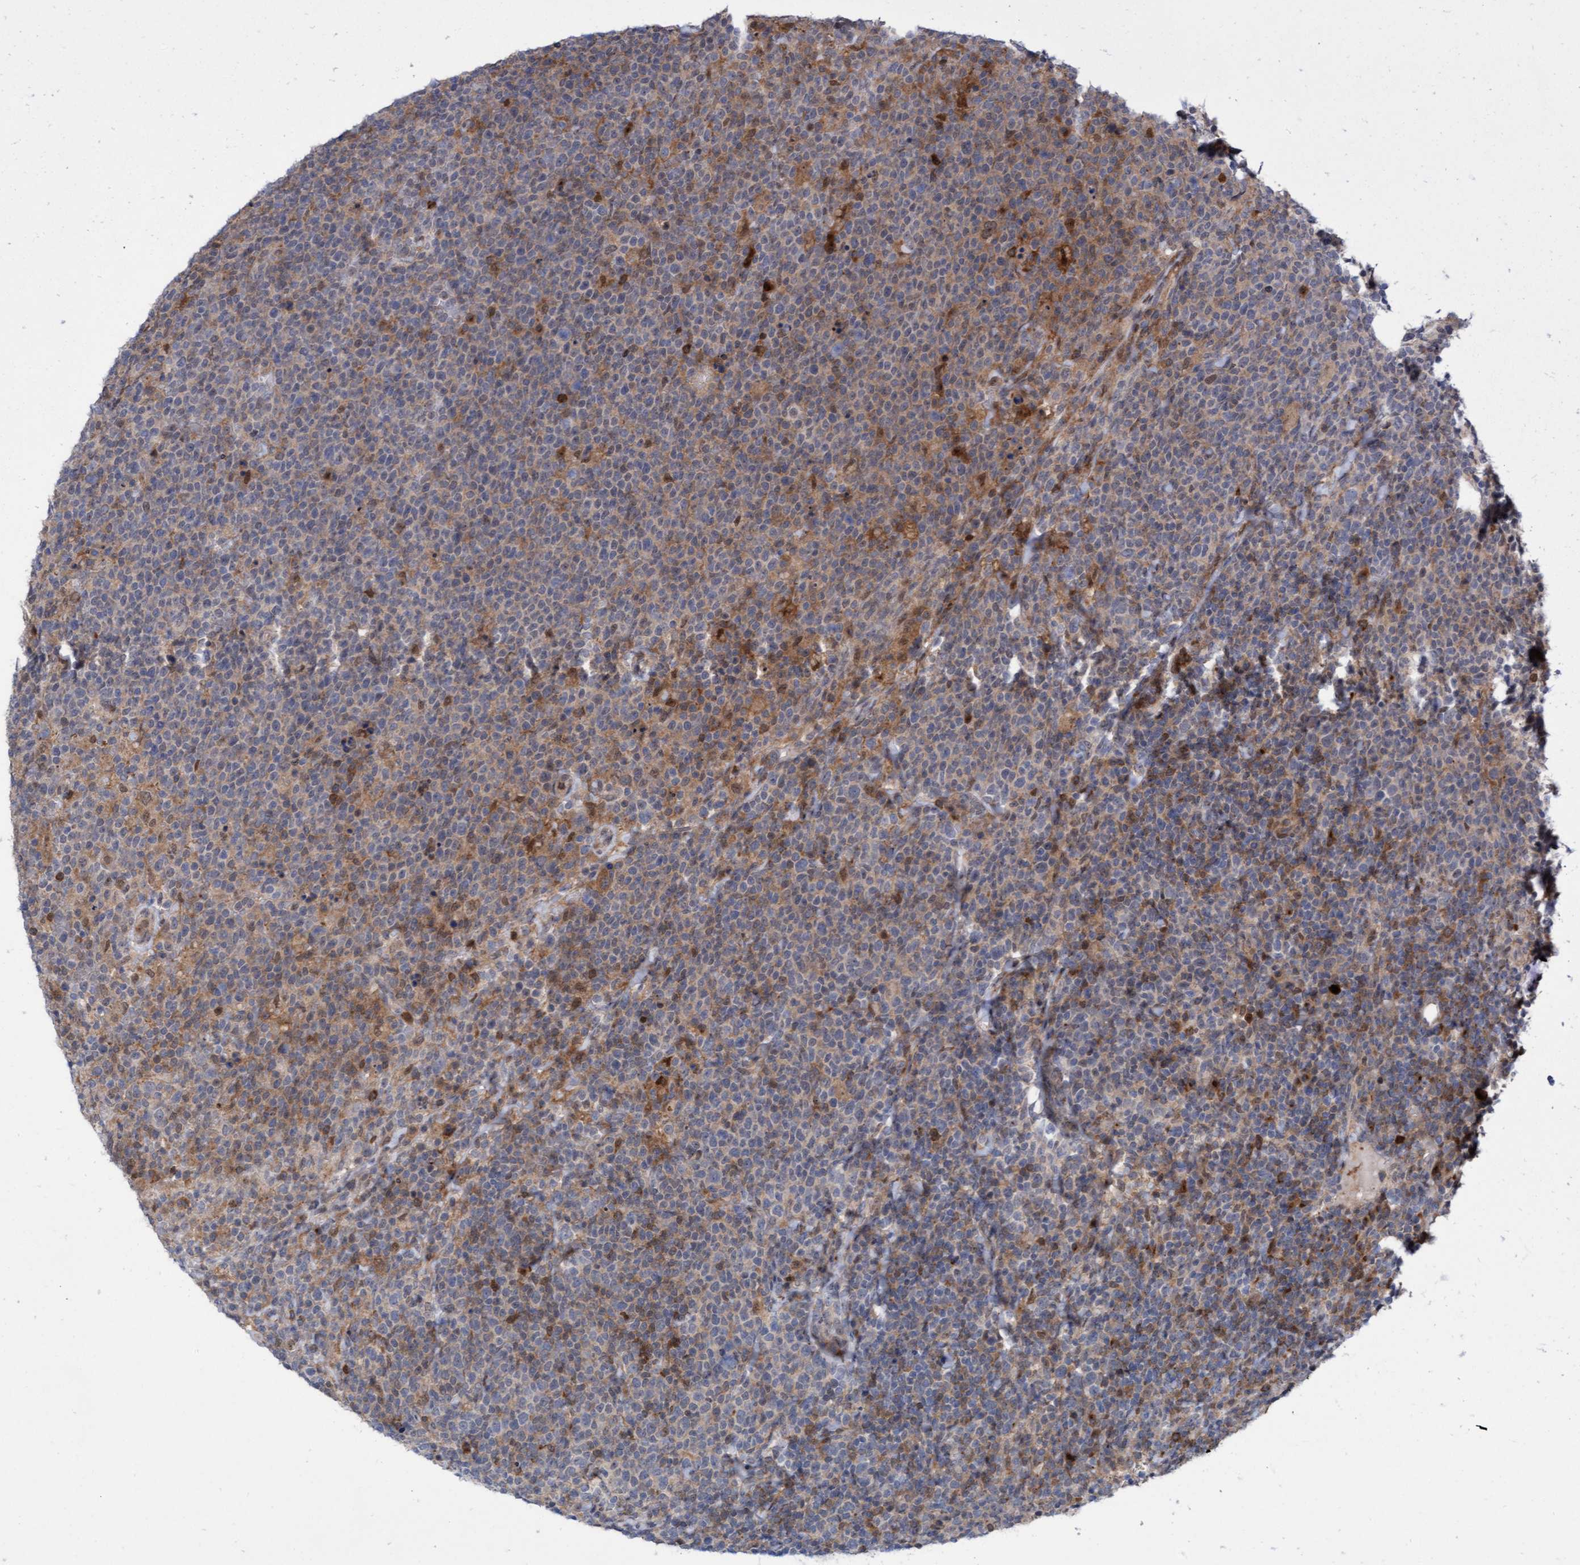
{"staining": {"intensity": "weak", "quantity": "25%-75%", "location": "cytoplasmic/membranous"}, "tissue": "lymphoma", "cell_type": "Tumor cells", "image_type": "cancer", "snomed": [{"axis": "morphology", "description": "Malignant lymphoma, non-Hodgkin's type, High grade"}, {"axis": "topography", "description": "Lymph node"}], "caption": "Lymphoma tissue displays weak cytoplasmic/membranous expression in about 25%-75% of tumor cells (brown staining indicates protein expression, while blue staining denotes nuclei).", "gene": "RAP1GAP2", "patient": {"sex": "male", "age": 61}}